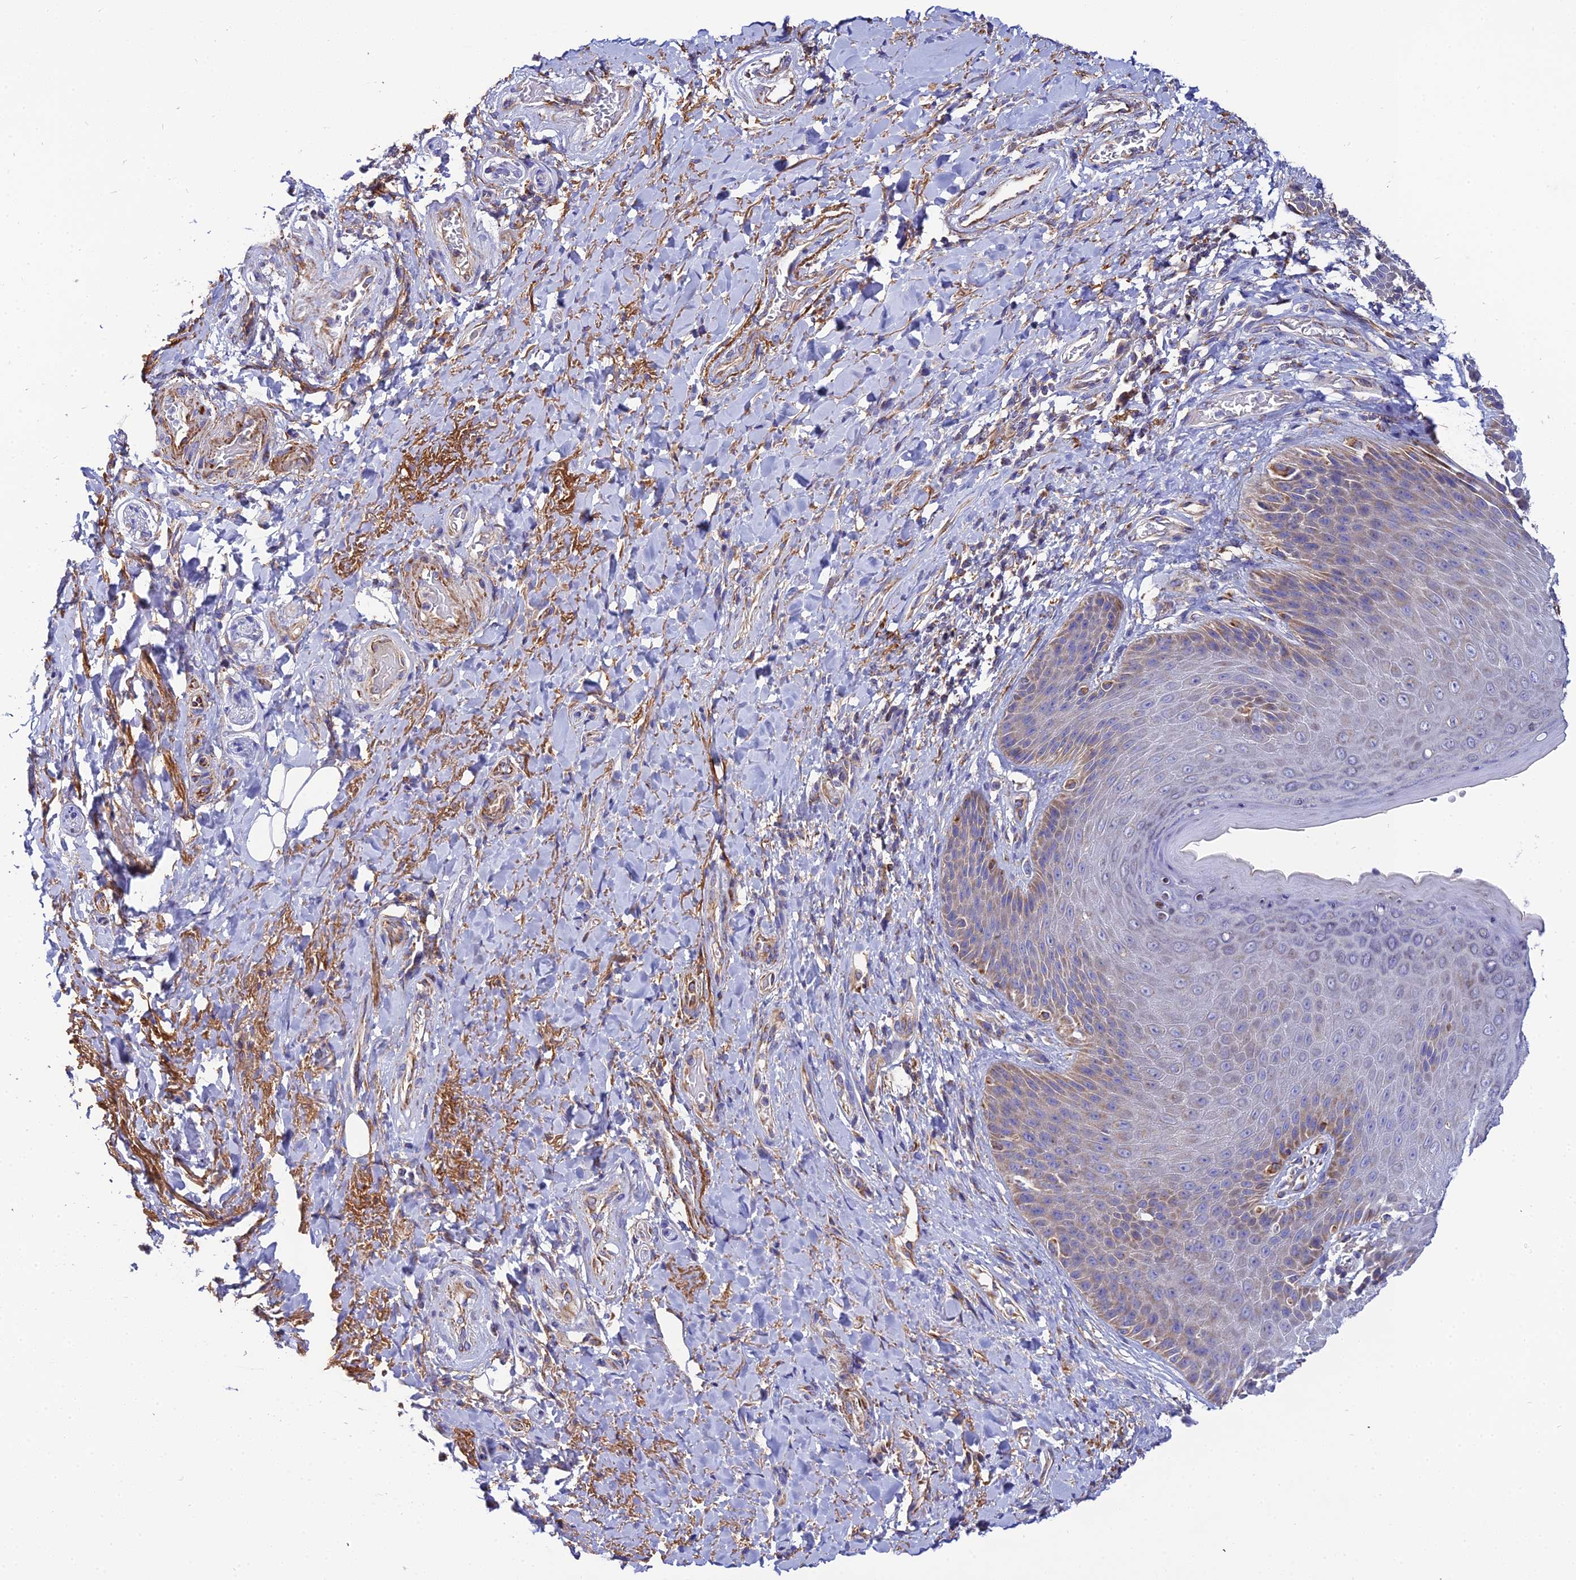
{"staining": {"intensity": "moderate", "quantity": "<25%", "location": "cytoplasmic/membranous"}, "tissue": "skin", "cell_type": "Epidermal cells", "image_type": "normal", "snomed": [{"axis": "morphology", "description": "Normal tissue, NOS"}, {"axis": "topography", "description": "Anal"}], "caption": "Unremarkable skin was stained to show a protein in brown. There is low levels of moderate cytoplasmic/membranous staining in approximately <25% of epidermal cells.", "gene": "NIPSNAP3A", "patient": {"sex": "female", "age": 89}}